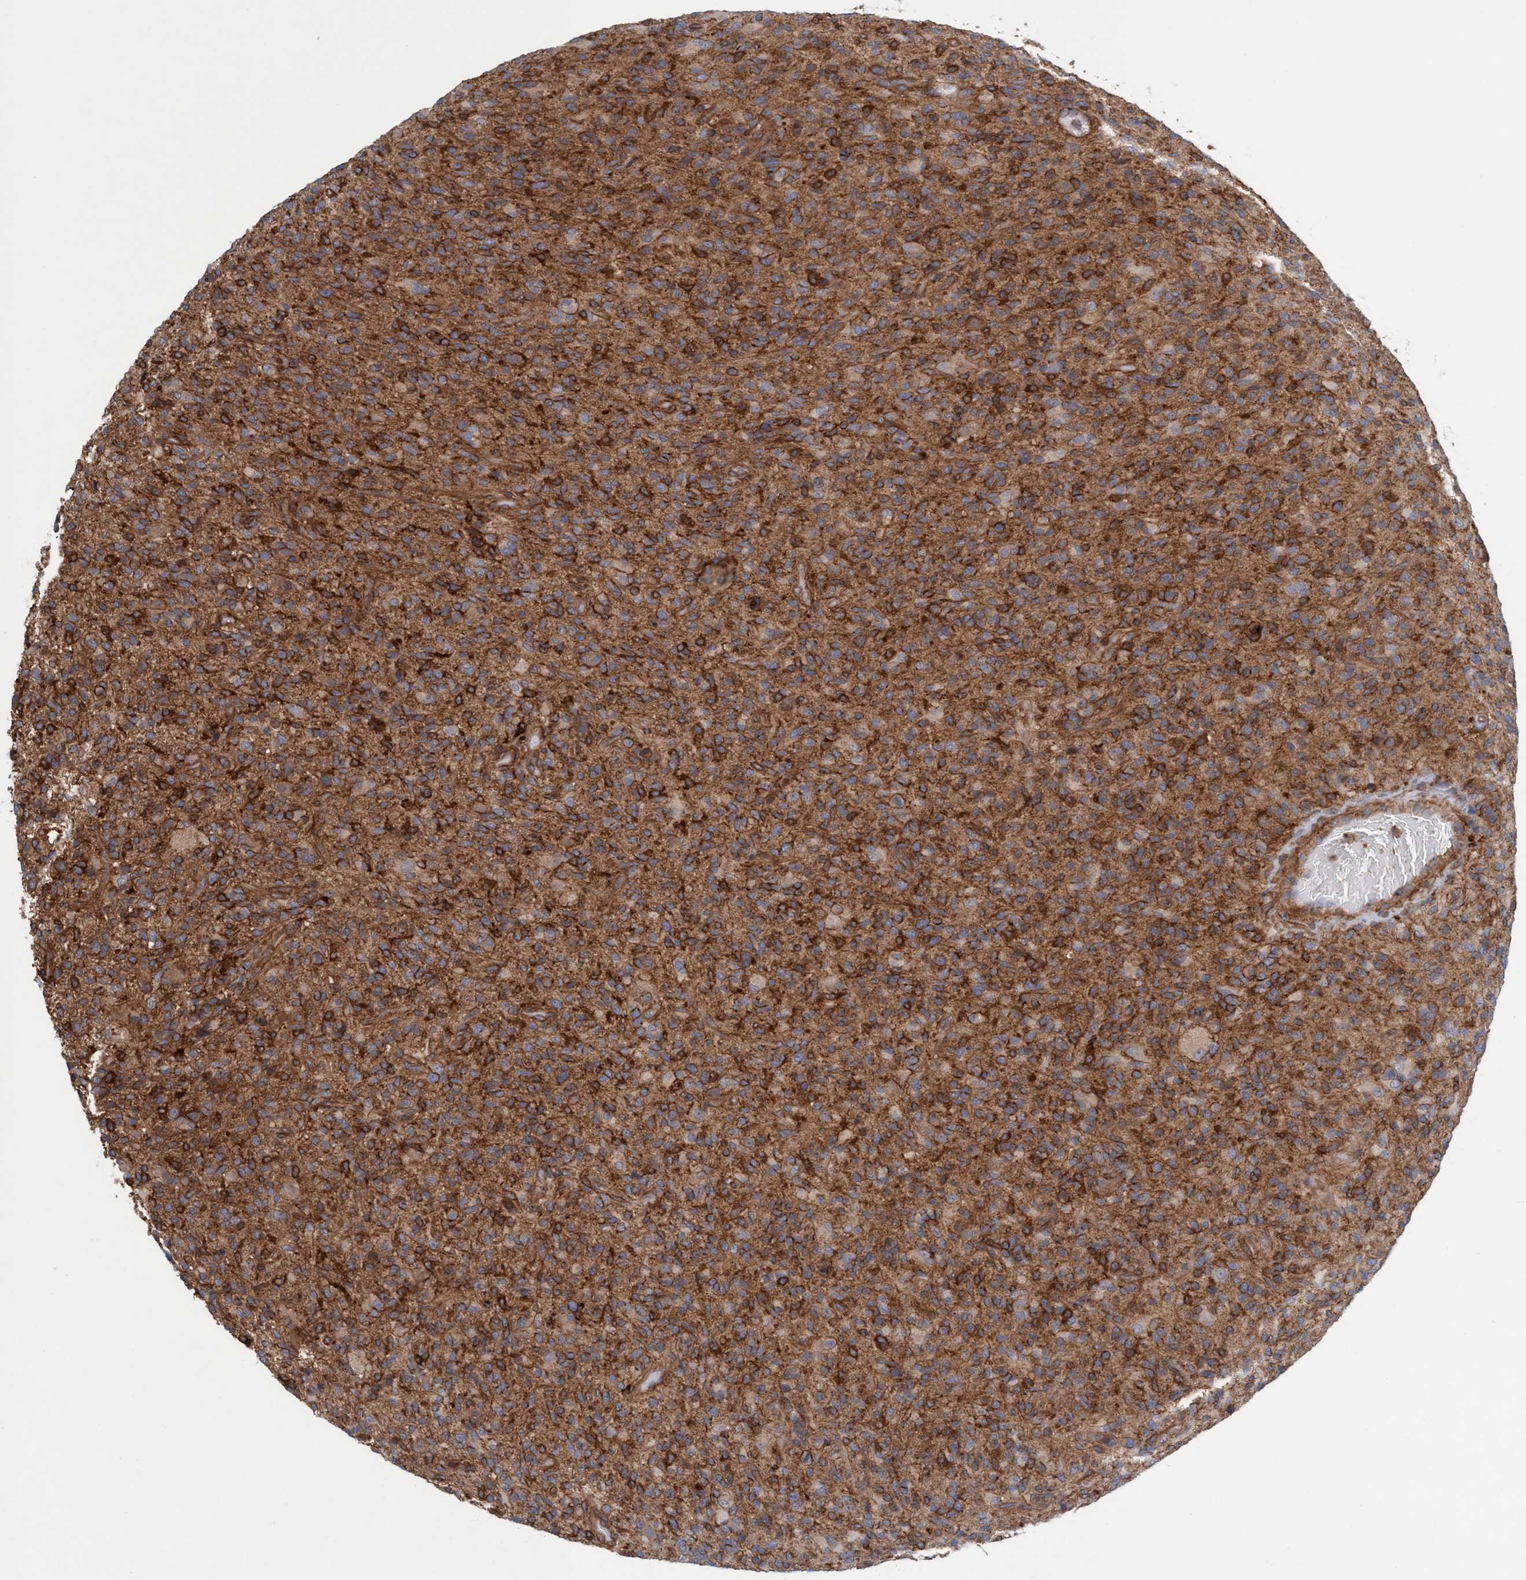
{"staining": {"intensity": "strong", "quantity": ">75%", "location": "cytoplasmic/membranous"}, "tissue": "glioma", "cell_type": "Tumor cells", "image_type": "cancer", "snomed": [{"axis": "morphology", "description": "Glioma, malignant, High grade"}, {"axis": "topography", "description": "Brain"}], "caption": "Immunohistochemical staining of human malignant glioma (high-grade) shows strong cytoplasmic/membranous protein staining in approximately >75% of tumor cells.", "gene": "SPECC1", "patient": {"sex": "male", "age": 71}}